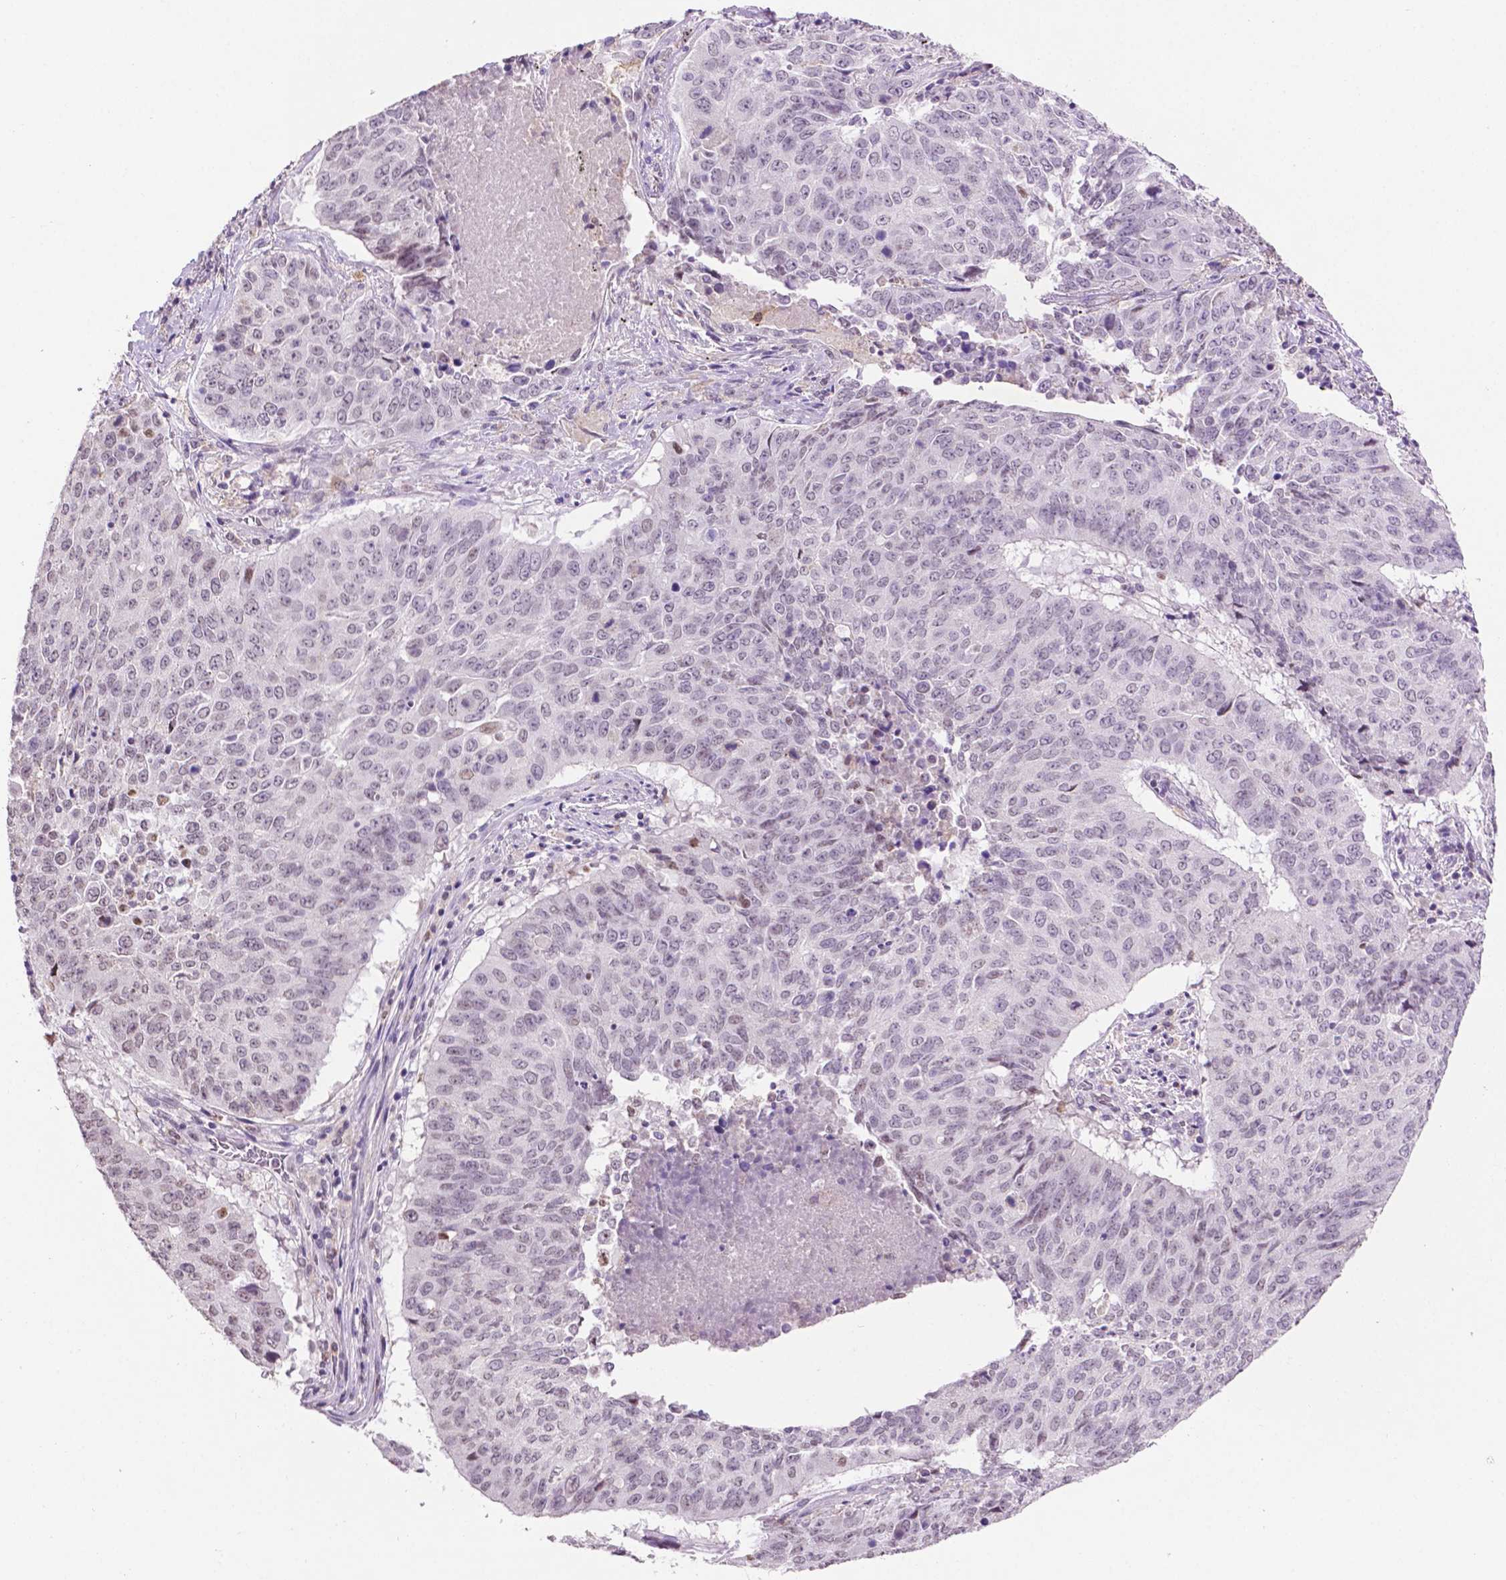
{"staining": {"intensity": "negative", "quantity": "none", "location": "none"}, "tissue": "lung cancer", "cell_type": "Tumor cells", "image_type": "cancer", "snomed": [{"axis": "morphology", "description": "Normal tissue, NOS"}, {"axis": "morphology", "description": "Squamous cell carcinoma, NOS"}, {"axis": "topography", "description": "Bronchus"}, {"axis": "topography", "description": "Lung"}], "caption": "DAB (3,3'-diaminobenzidine) immunohistochemical staining of lung cancer (squamous cell carcinoma) reveals no significant expression in tumor cells.", "gene": "PTPN6", "patient": {"sex": "male", "age": 64}}